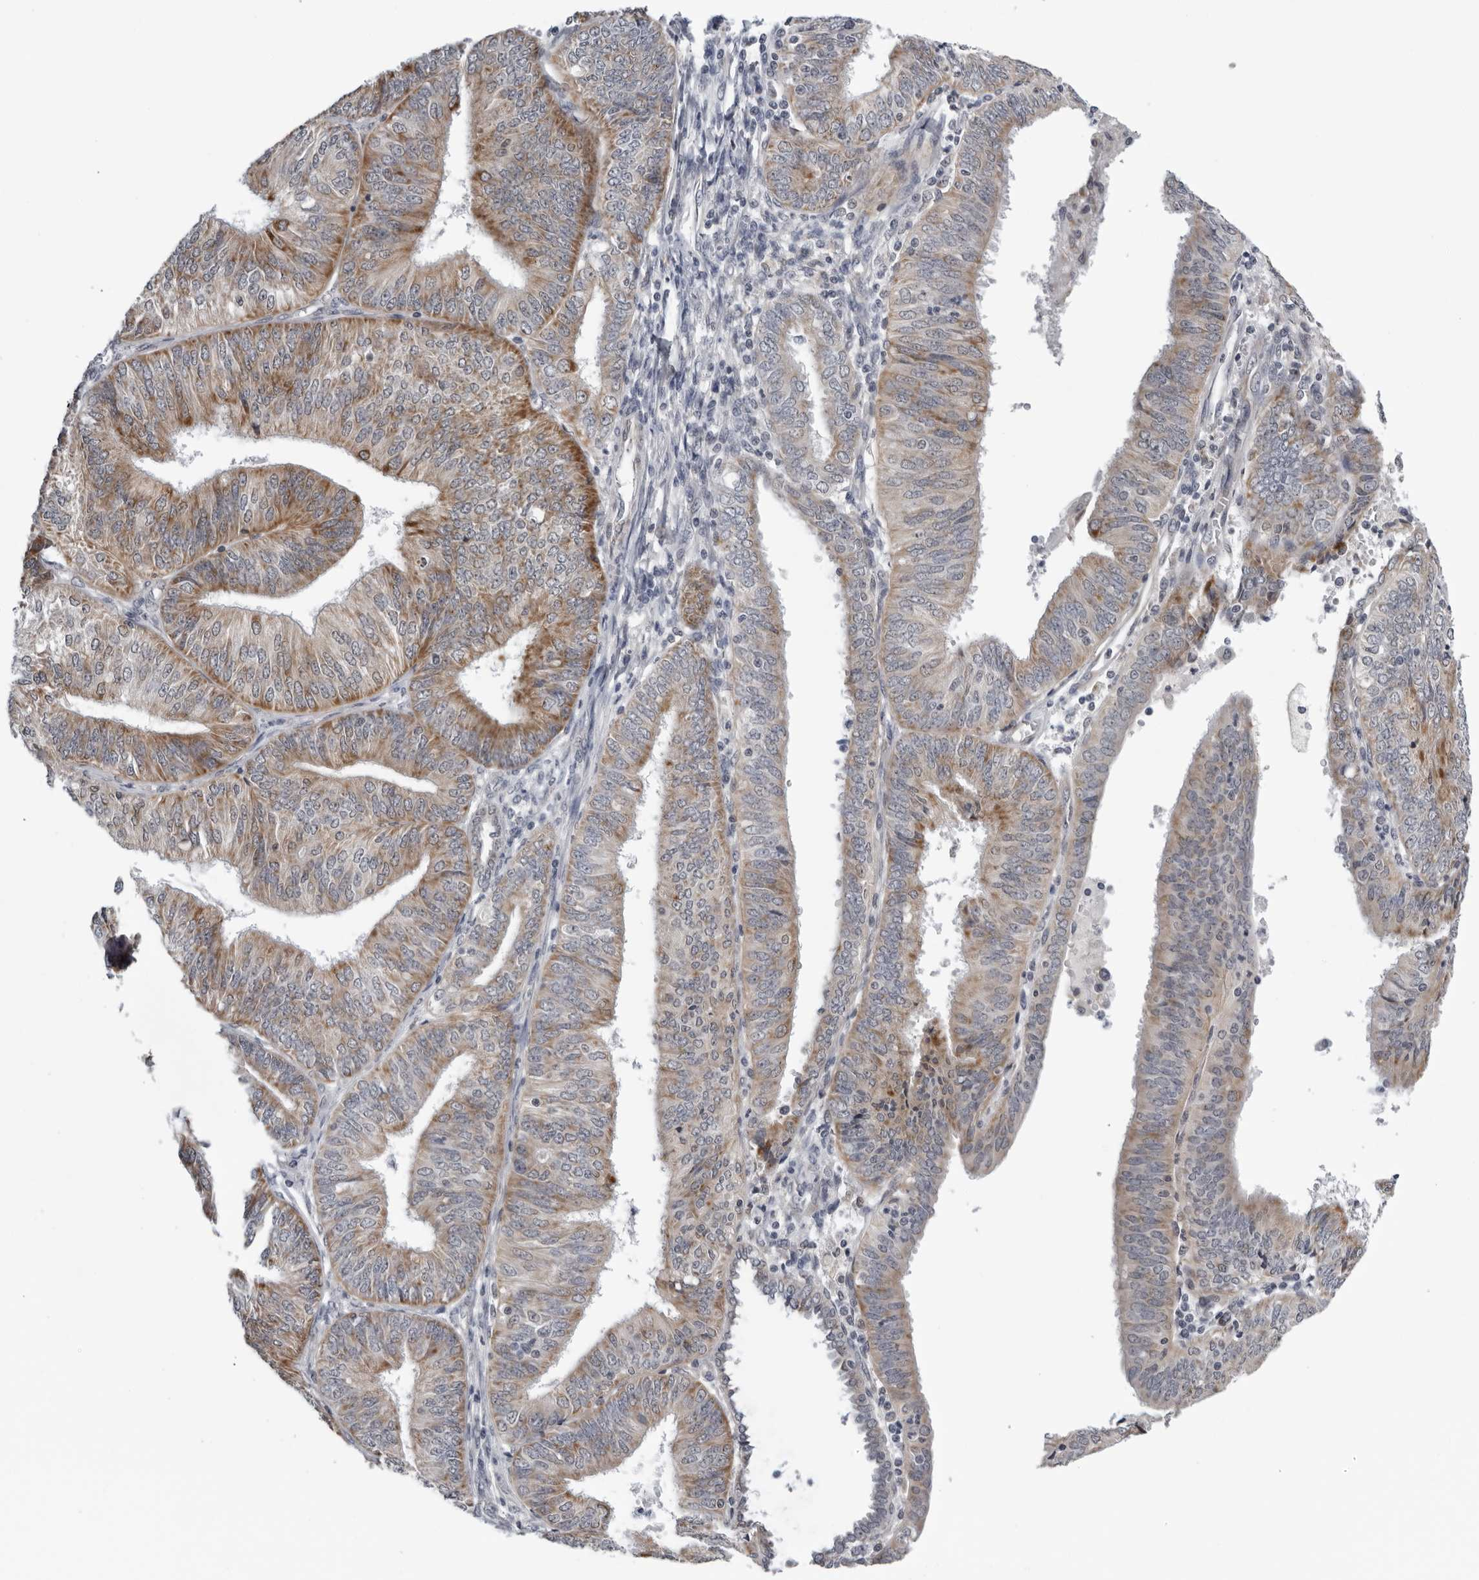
{"staining": {"intensity": "moderate", "quantity": "25%-75%", "location": "cytoplasmic/membranous"}, "tissue": "endometrial cancer", "cell_type": "Tumor cells", "image_type": "cancer", "snomed": [{"axis": "morphology", "description": "Adenocarcinoma, NOS"}, {"axis": "topography", "description": "Endometrium"}], "caption": "Endometrial adenocarcinoma stained for a protein demonstrates moderate cytoplasmic/membranous positivity in tumor cells.", "gene": "CPT2", "patient": {"sex": "female", "age": 58}}